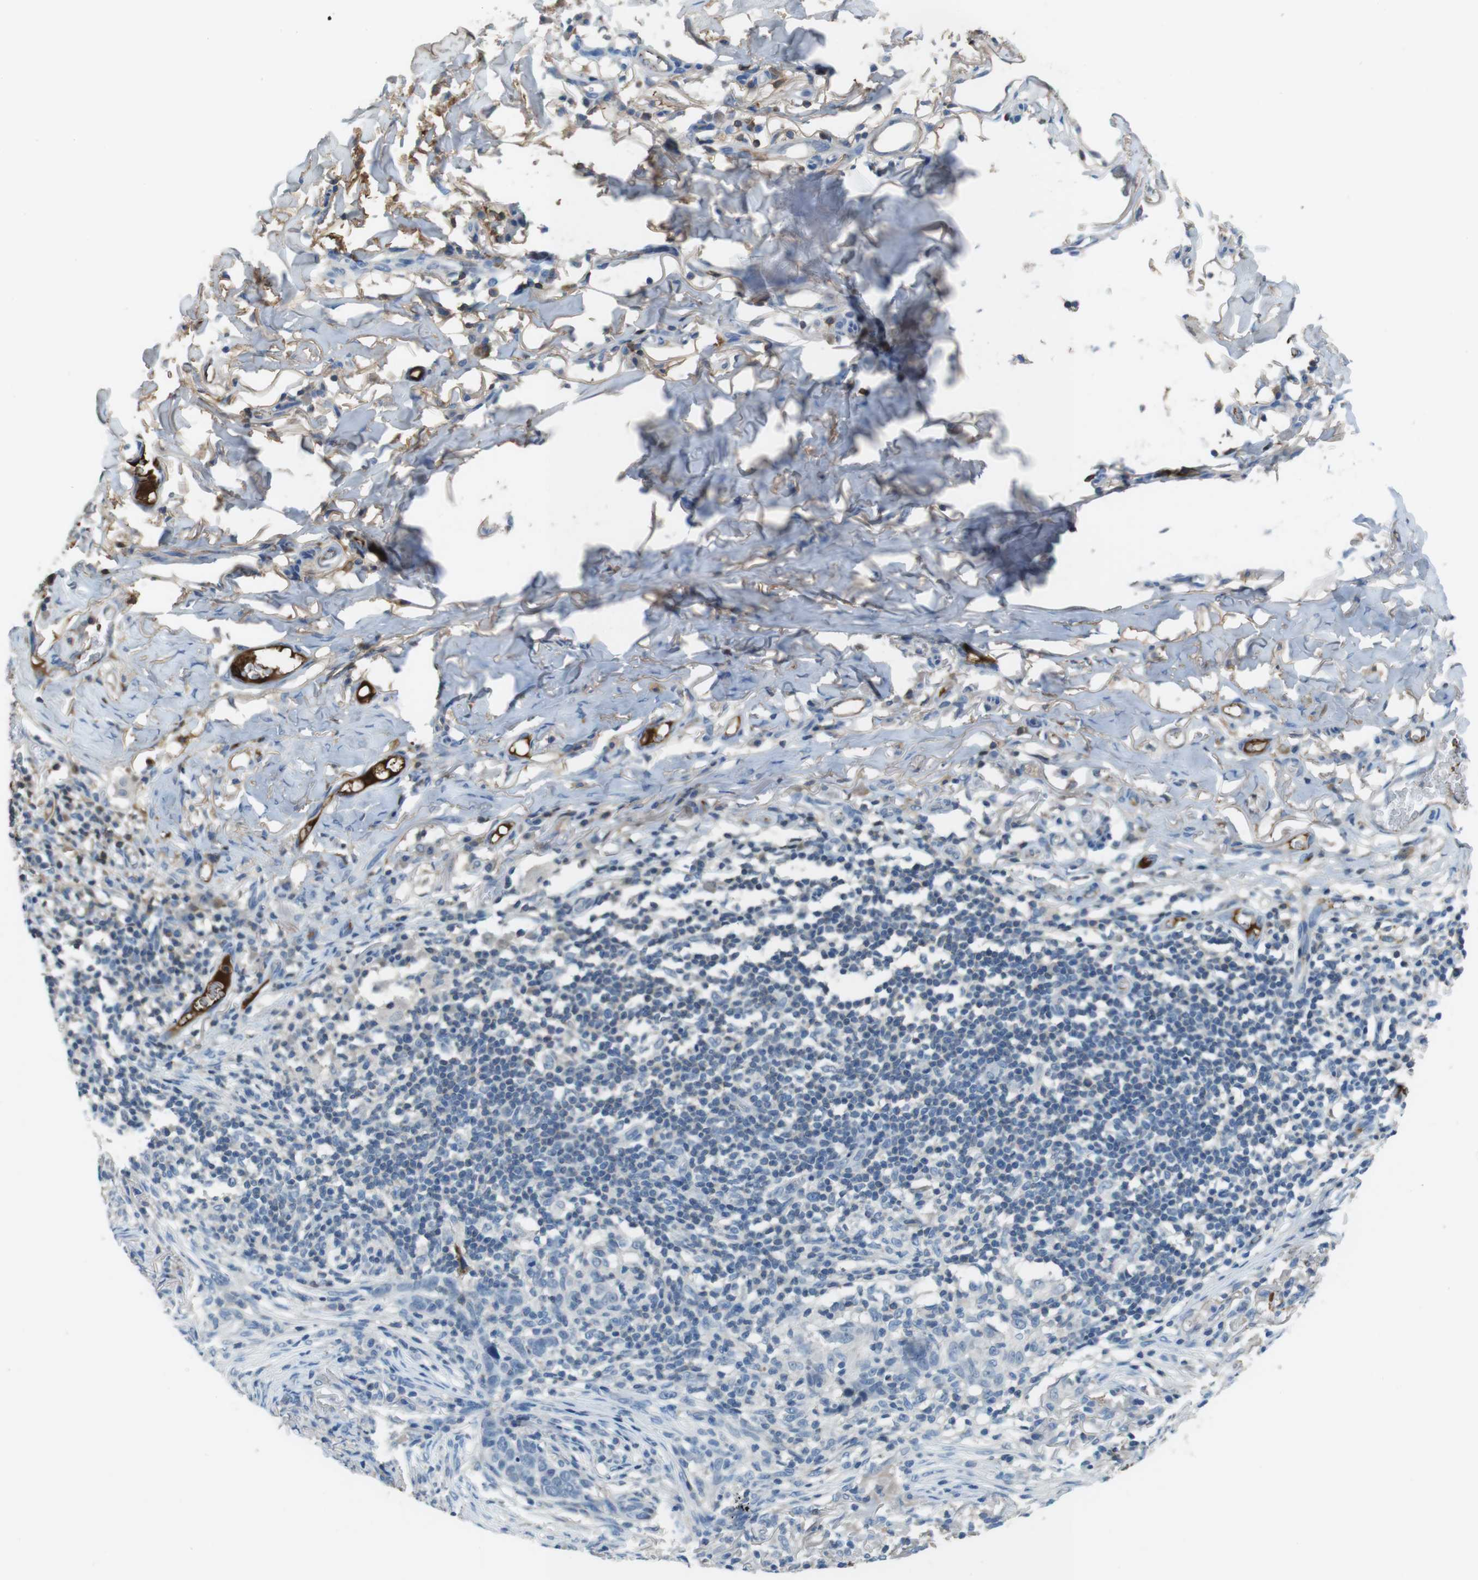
{"staining": {"intensity": "negative", "quantity": "none", "location": "none"}, "tissue": "skin cancer", "cell_type": "Tumor cells", "image_type": "cancer", "snomed": [{"axis": "morphology", "description": "Basal cell carcinoma"}, {"axis": "topography", "description": "Skin"}], "caption": "Human skin basal cell carcinoma stained for a protein using immunohistochemistry (IHC) shows no expression in tumor cells.", "gene": "TMPRSS15", "patient": {"sex": "male", "age": 85}}